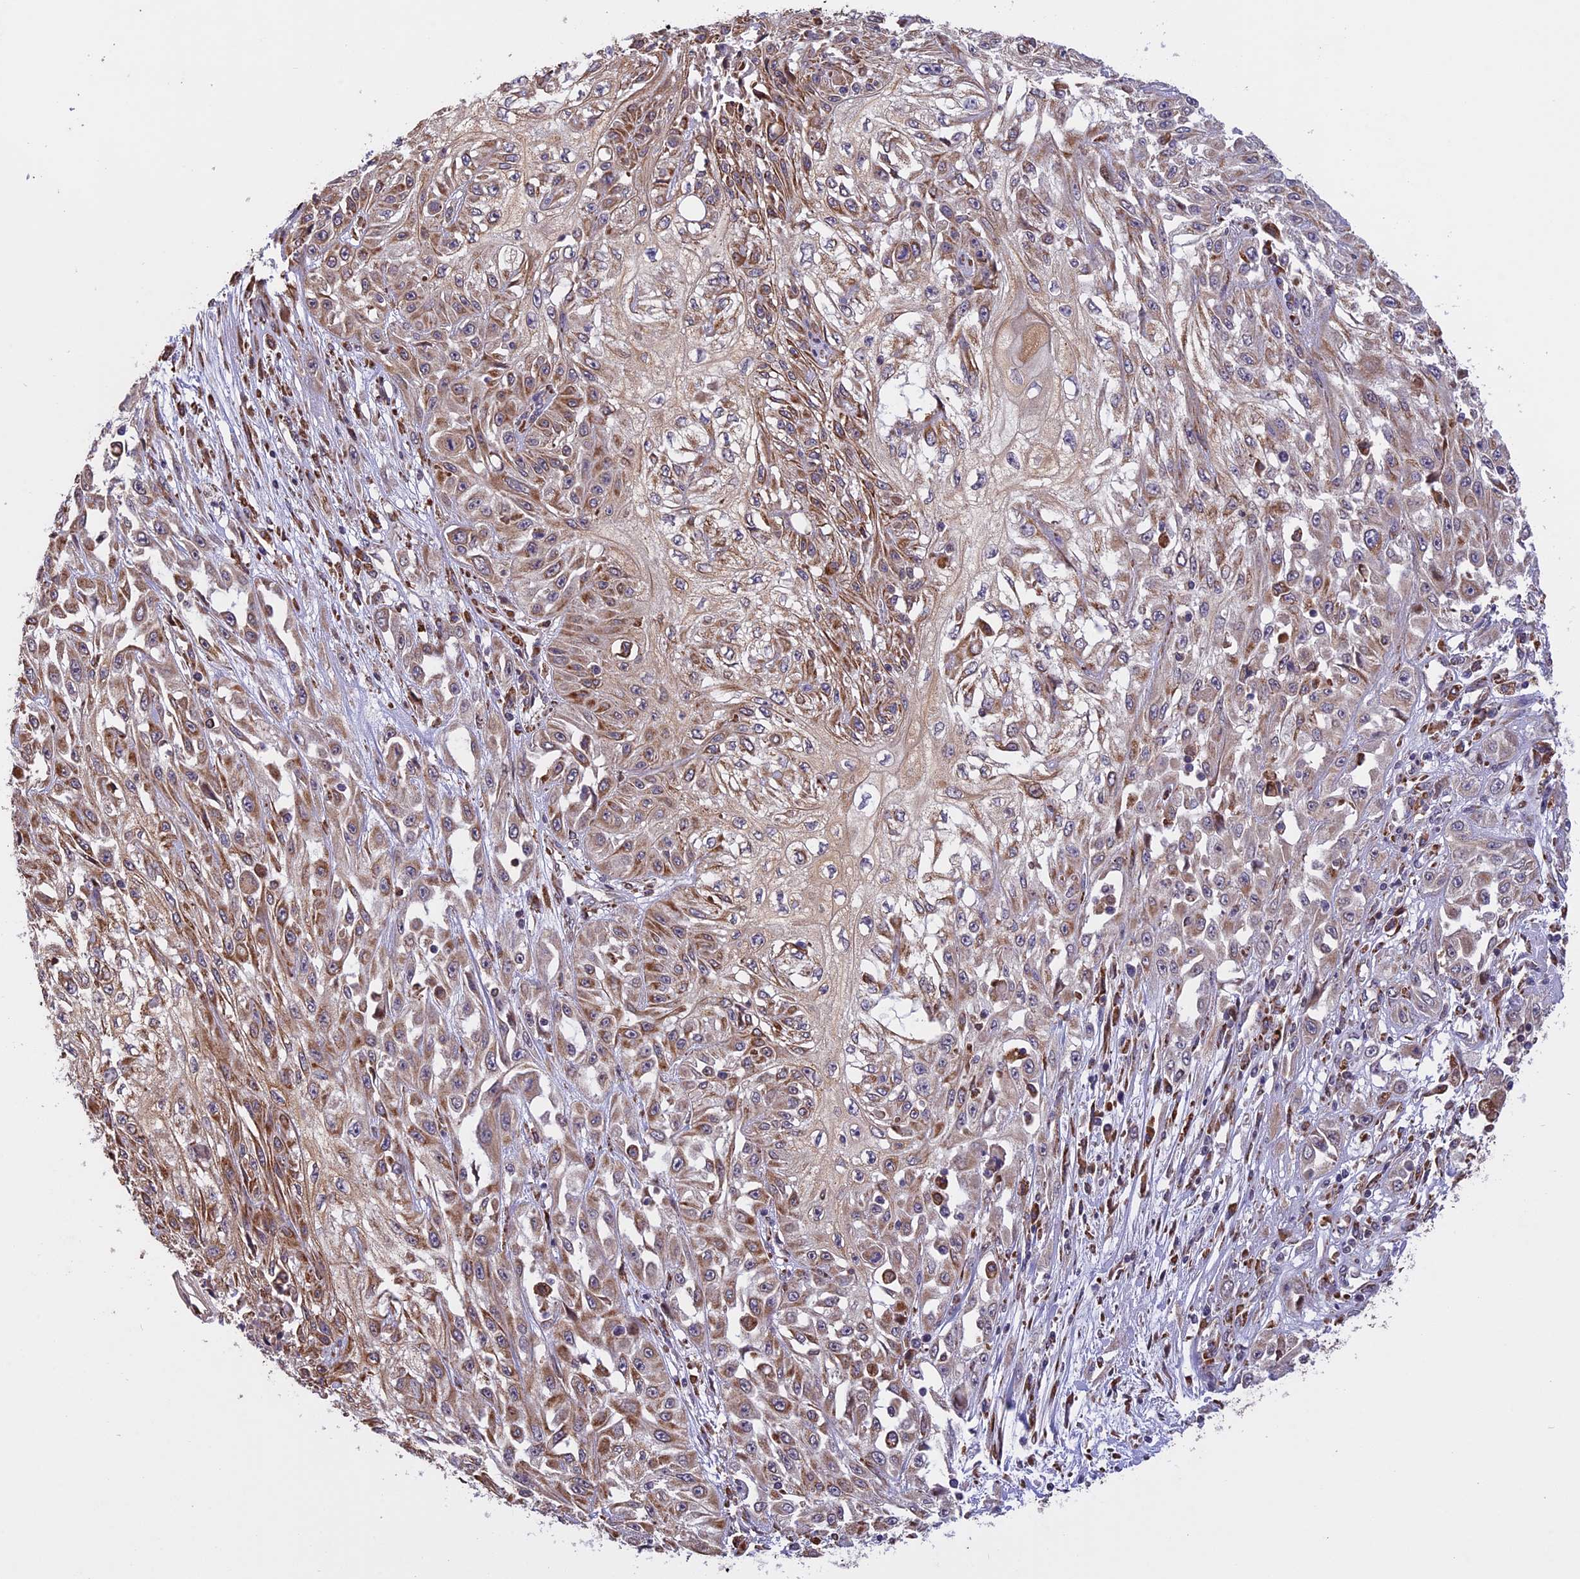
{"staining": {"intensity": "moderate", "quantity": ">75%", "location": "cytoplasmic/membranous"}, "tissue": "skin cancer", "cell_type": "Tumor cells", "image_type": "cancer", "snomed": [{"axis": "morphology", "description": "Squamous cell carcinoma, NOS"}, {"axis": "morphology", "description": "Squamous cell carcinoma, metastatic, NOS"}, {"axis": "topography", "description": "Skin"}, {"axis": "topography", "description": "Lymph node"}], "caption": "Skin metastatic squamous cell carcinoma stained for a protein displays moderate cytoplasmic/membranous positivity in tumor cells.", "gene": "DMRTA2", "patient": {"sex": "male", "age": 75}}